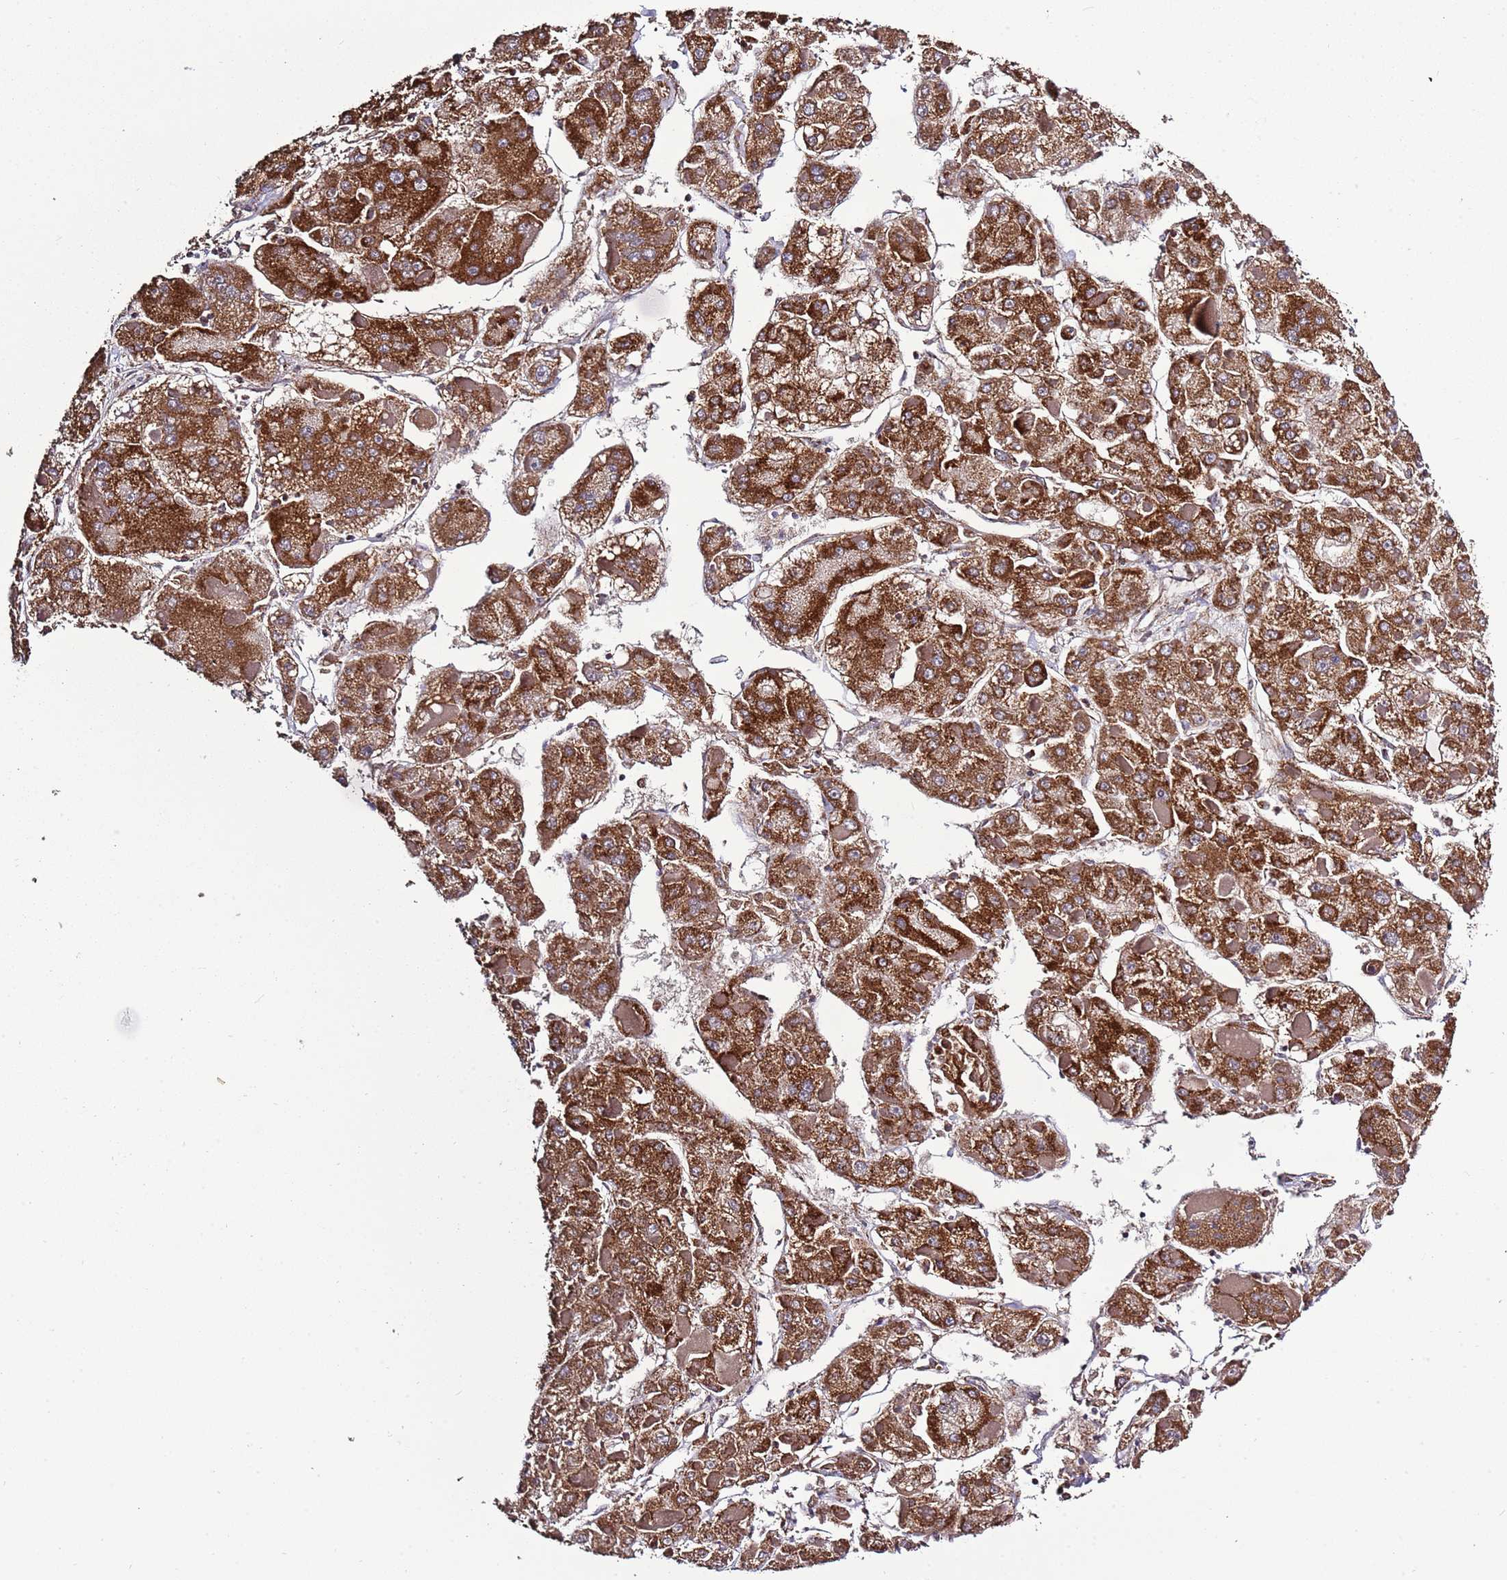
{"staining": {"intensity": "strong", "quantity": ">75%", "location": "cytoplasmic/membranous"}, "tissue": "liver cancer", "cell_type": "Tumor cells", "image_type": "cancer", "snomed": [{"axis": "morphology", "description": "Carcinoma, Hepatocellular, NOS"}, {"axis": "topography", "description": "Liver"}], "caption": "Immunohistochemistry photomicrograph of neoplastic tissue: liver cancer stained using IHC reveals high levels of strong protein expression localized specifically in the cytoplasmic/membranous of tumor cells, appearing as a cytoplasmic/membranous brown color.", "gene": "IRS4", "patient": {"sex": "female", "age": 73}}